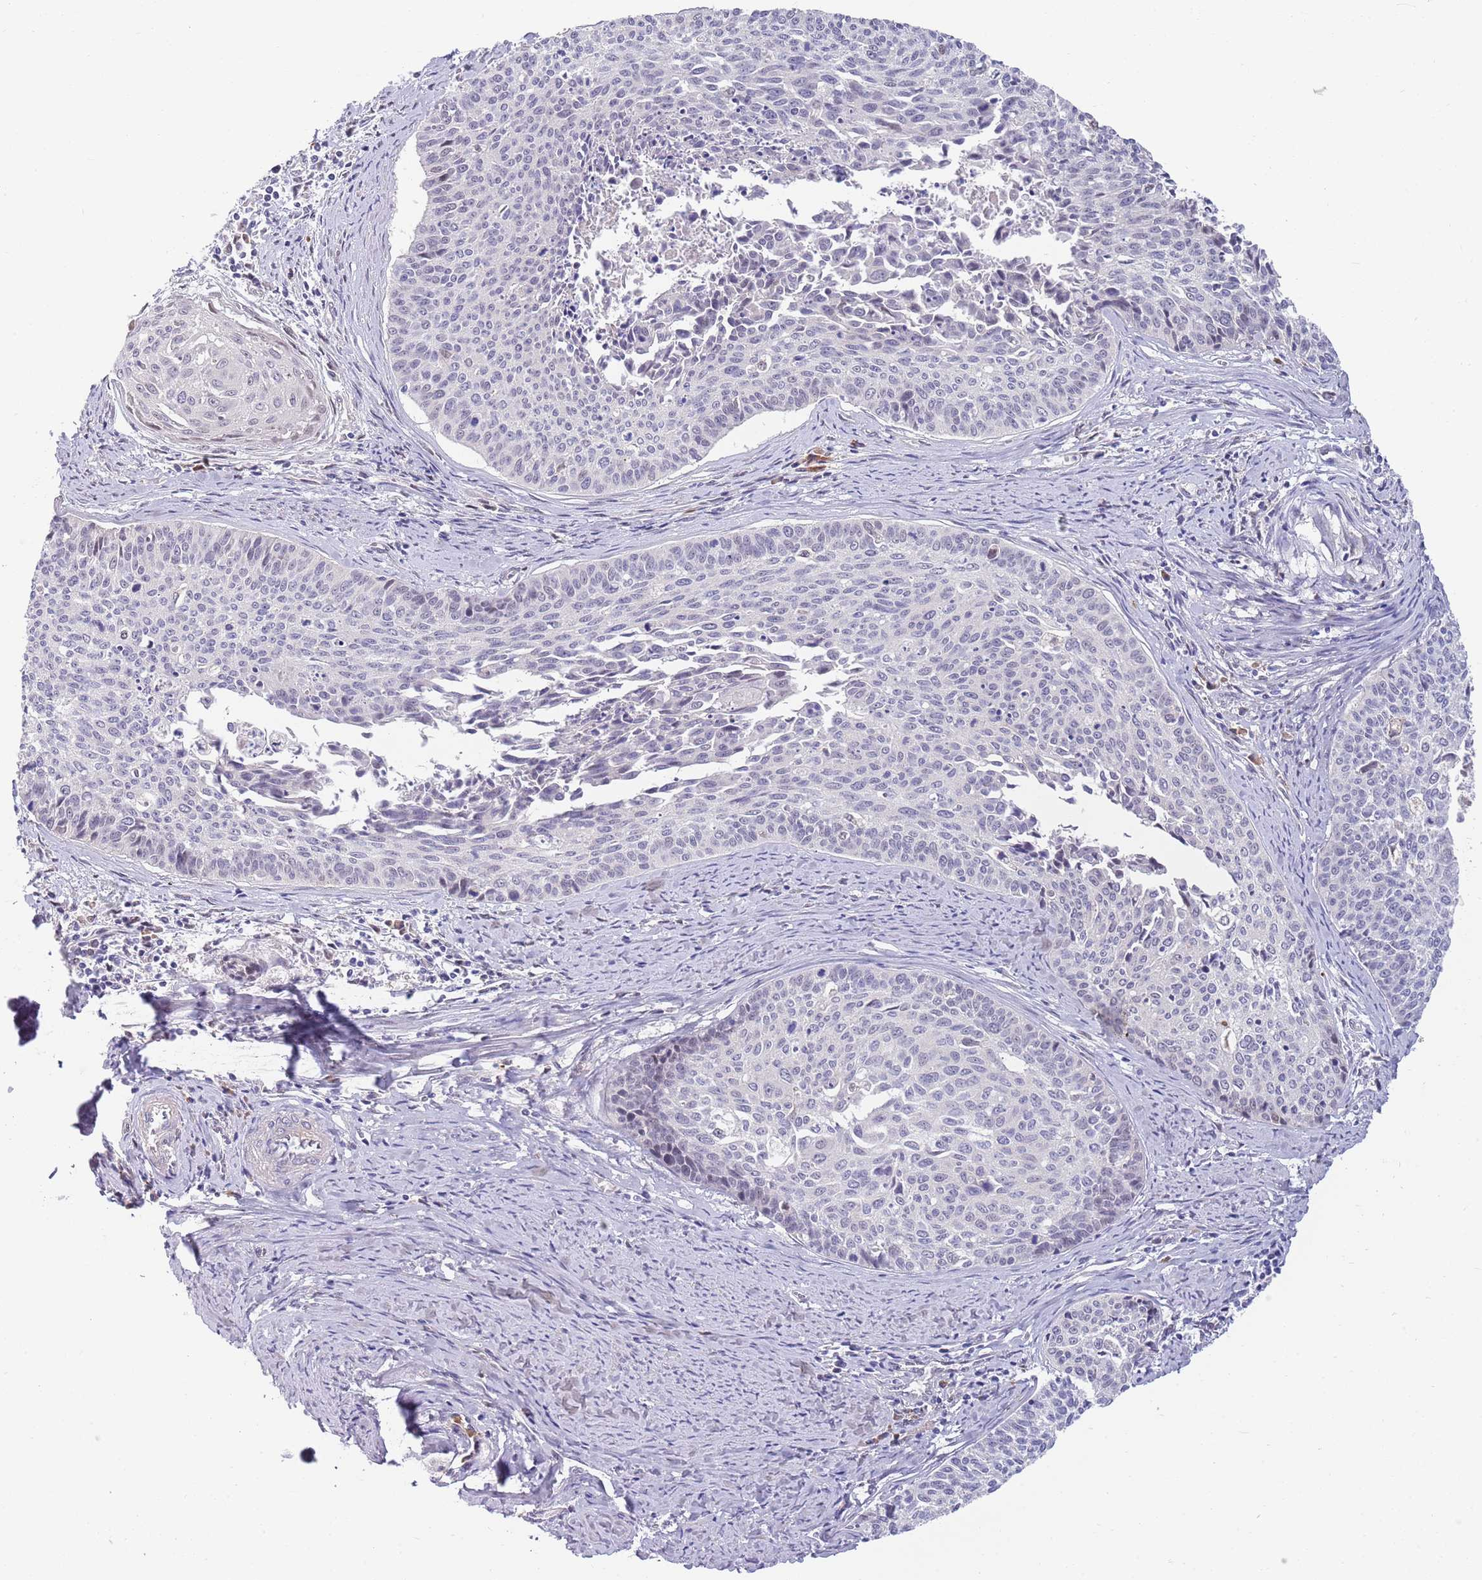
{"staining": {"intensity": "negative", "quantity": "none", "location": "none"}, "tissue": "cervical cancer", "cell_type": "Tumor cells", "image_type": "cancer", "snomed": [{"axis": "morphology", "description": "Squamous cell carcinoma, NOS"}, {"axis": "topography", "description": "Cervix"}], "caption": "An immunohistochemistry (IHC) photomicrograph of cervical squamous cell carcinoma is shown. There is no staining in tumor cells of cervical squamous cell carcinoma.", "gene": "NLRP6", "patient": {"sex": "female", "age": 55}}